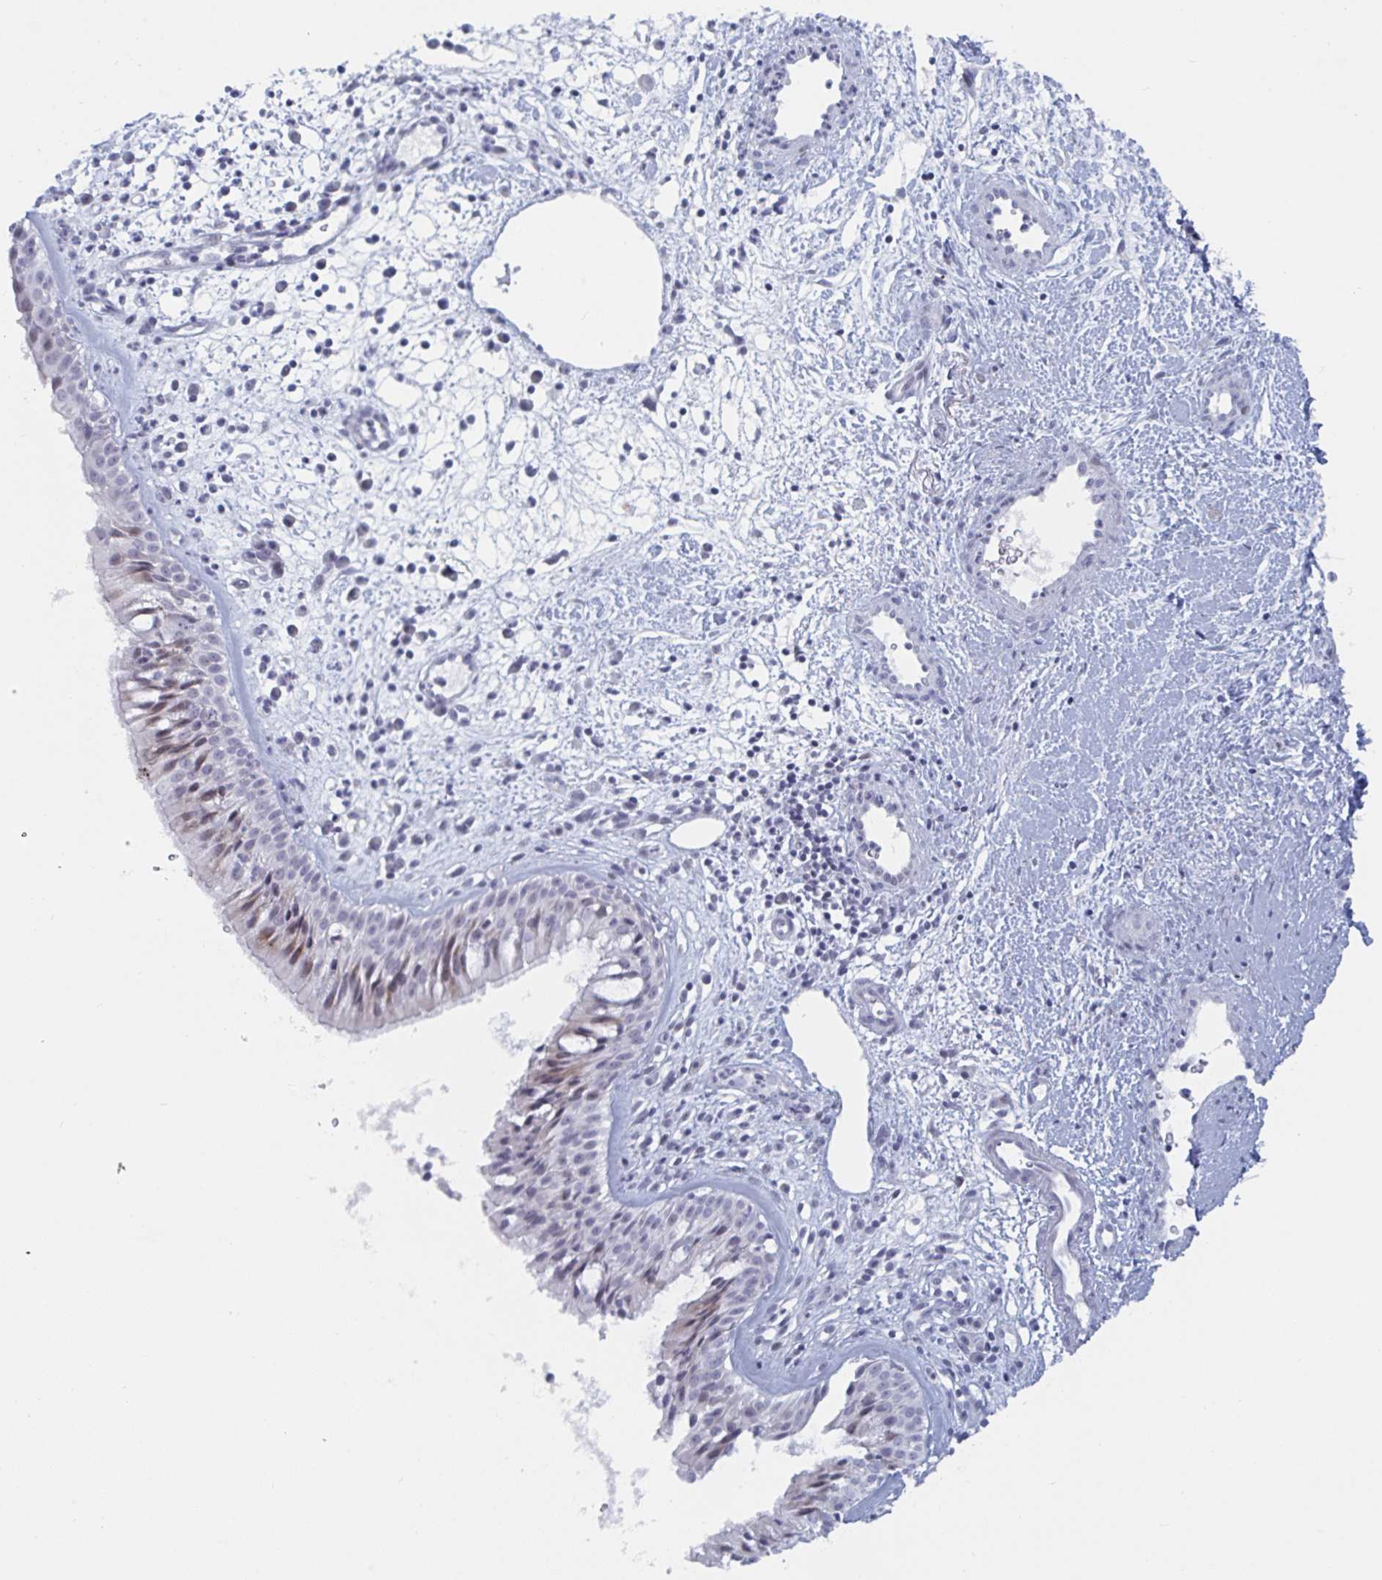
{"staining": {"intensity": "weak", "quantity": "<25%", "location": "cytoplasmic/membranous,nuclear"}, "tissue": "nasopharynx", "cell_type": "Respiratory epithelial cells", "image_type": "normal", "snomed": [{"axis": "morphology", "description": "Normal tissue, NOS"}, {"axis": "topography", "description": "Nasopharynx"}], "caption": "Protein analysis of normal nasopharynx shows no significant positivity in respiratory epithelial cells. The staining was performed using DAB (3,3'-diaminobenzidine) to visualize the protein expression in brown, while the nuclei were stained in blue with hematoxylin (Magnification: 20x).", "gene": "NR1H2", "patient": {"sex": "male", "age": 65}}